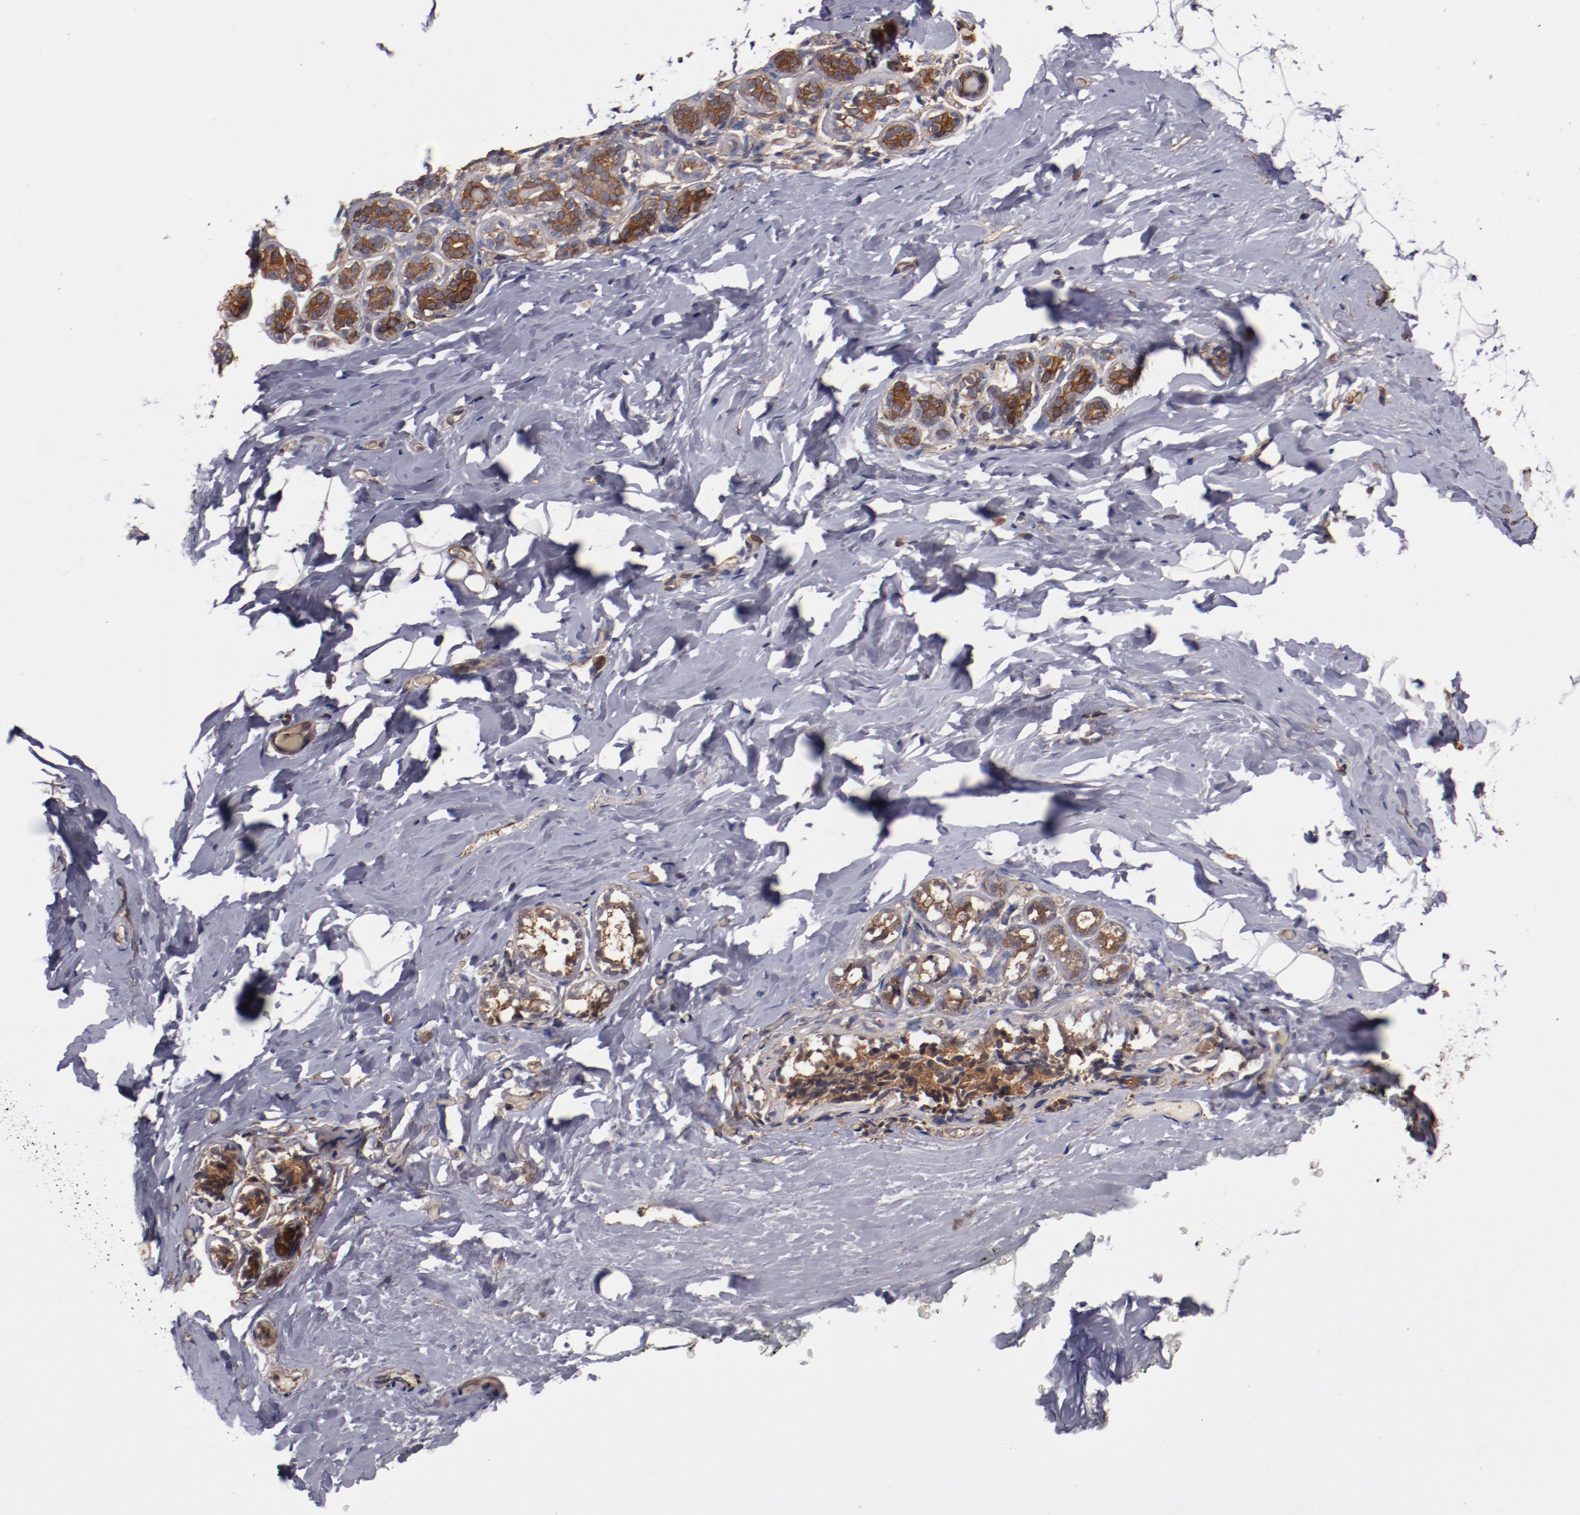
{"staining": {"intensity": "moderate", "quantity": "<25%", "location": "cytoplasmic/membranous"}, "tissue": "breast", "cell_type": "Adipocytes", "image_type": "normal", "snomed": [{"axis": "morphology", "description": "Normal tissue, NOS"}, {"axis": "topography", "description": "Breast"}, {"axis": "topography", "description": "Soft tissue"}], "caption": "Immunohistochemistry of normal breast exhibits low levels of moderate cytoplasmic/membranous staining in about <25% of adipocytes.", "gene": "TMOD3", "patient": {"sex": "female", "age": 75}}